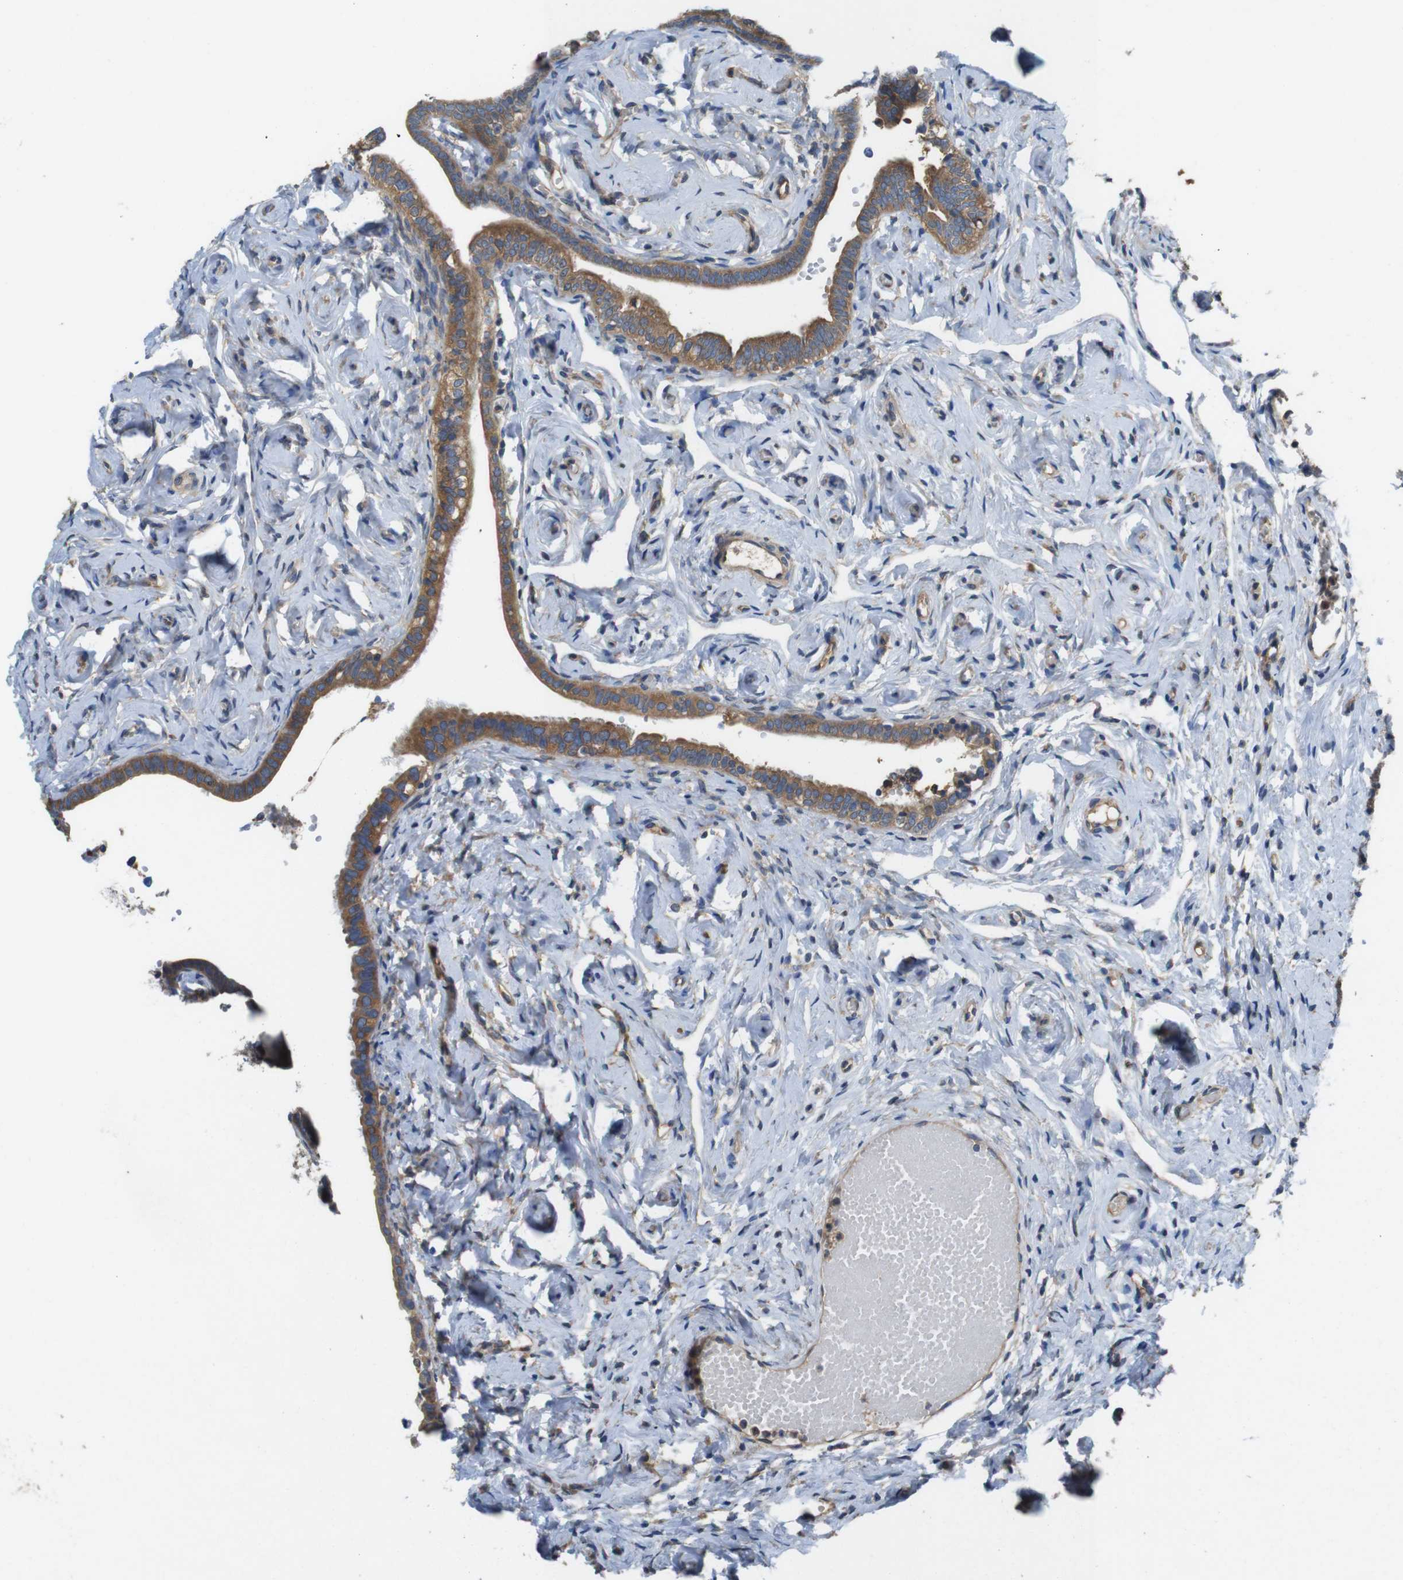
{"staining": {"intensity": "moderate", "quantity": ">75%", "location": "cytoplasmic/membranous"}, "tissue": "fallopian tube", "cell_type": "Glandular cells", "image_type": "normal", "snomed": [{"axis": "morphology", "description": "Normal tissue, NOS"}, {"axis": "topography", "description": "Fallopian tube"}], "caption": "Glandular cells reveal medium levels of moderate cytoplasmic/membranous positivity in about >75% of cells in normal fallopian tube.", "gene": "DCTN1", "patient": {"sex": "female", "age": 71}}